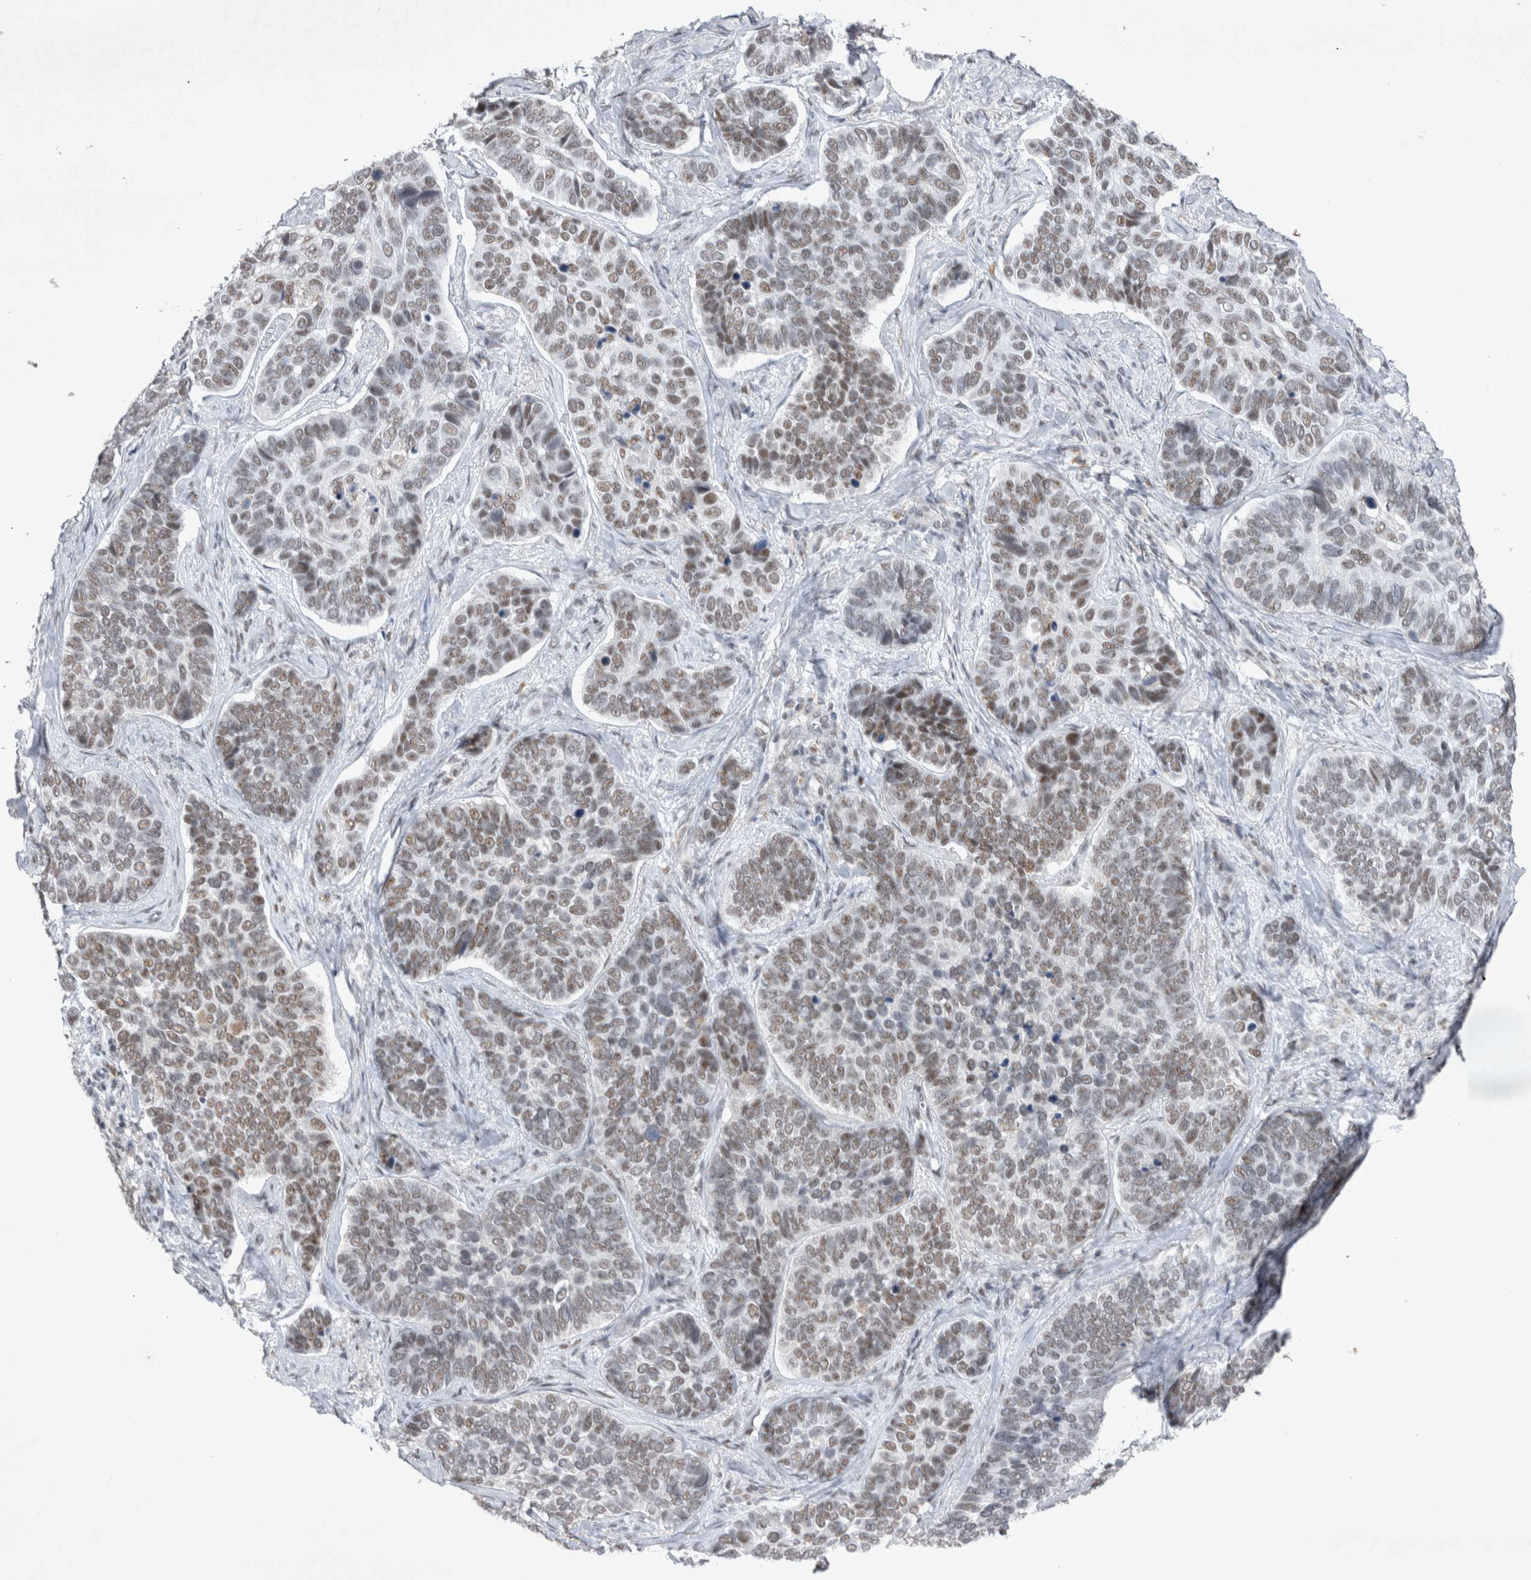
{"staining": {"intensity": "moderate", "quantity": "25%-75%", "location": "nuclear"}, "tissue": "skin cancer", "cell_type": "Tumor cells", "image_type": "cancer", "snomed": [{"axis": "morphology", "description": "Basal cell carcinoma"}, {"axis": "topography", "description": "Skin"}], "caption": "Immunohistochemistry of basal cell carcinoma (skin) shows medium levels of moderate nuclear staining in about 25%-75% of tumor cells.", "gene": "RBM6", "patient": {"sex": "male", "age": 62}}